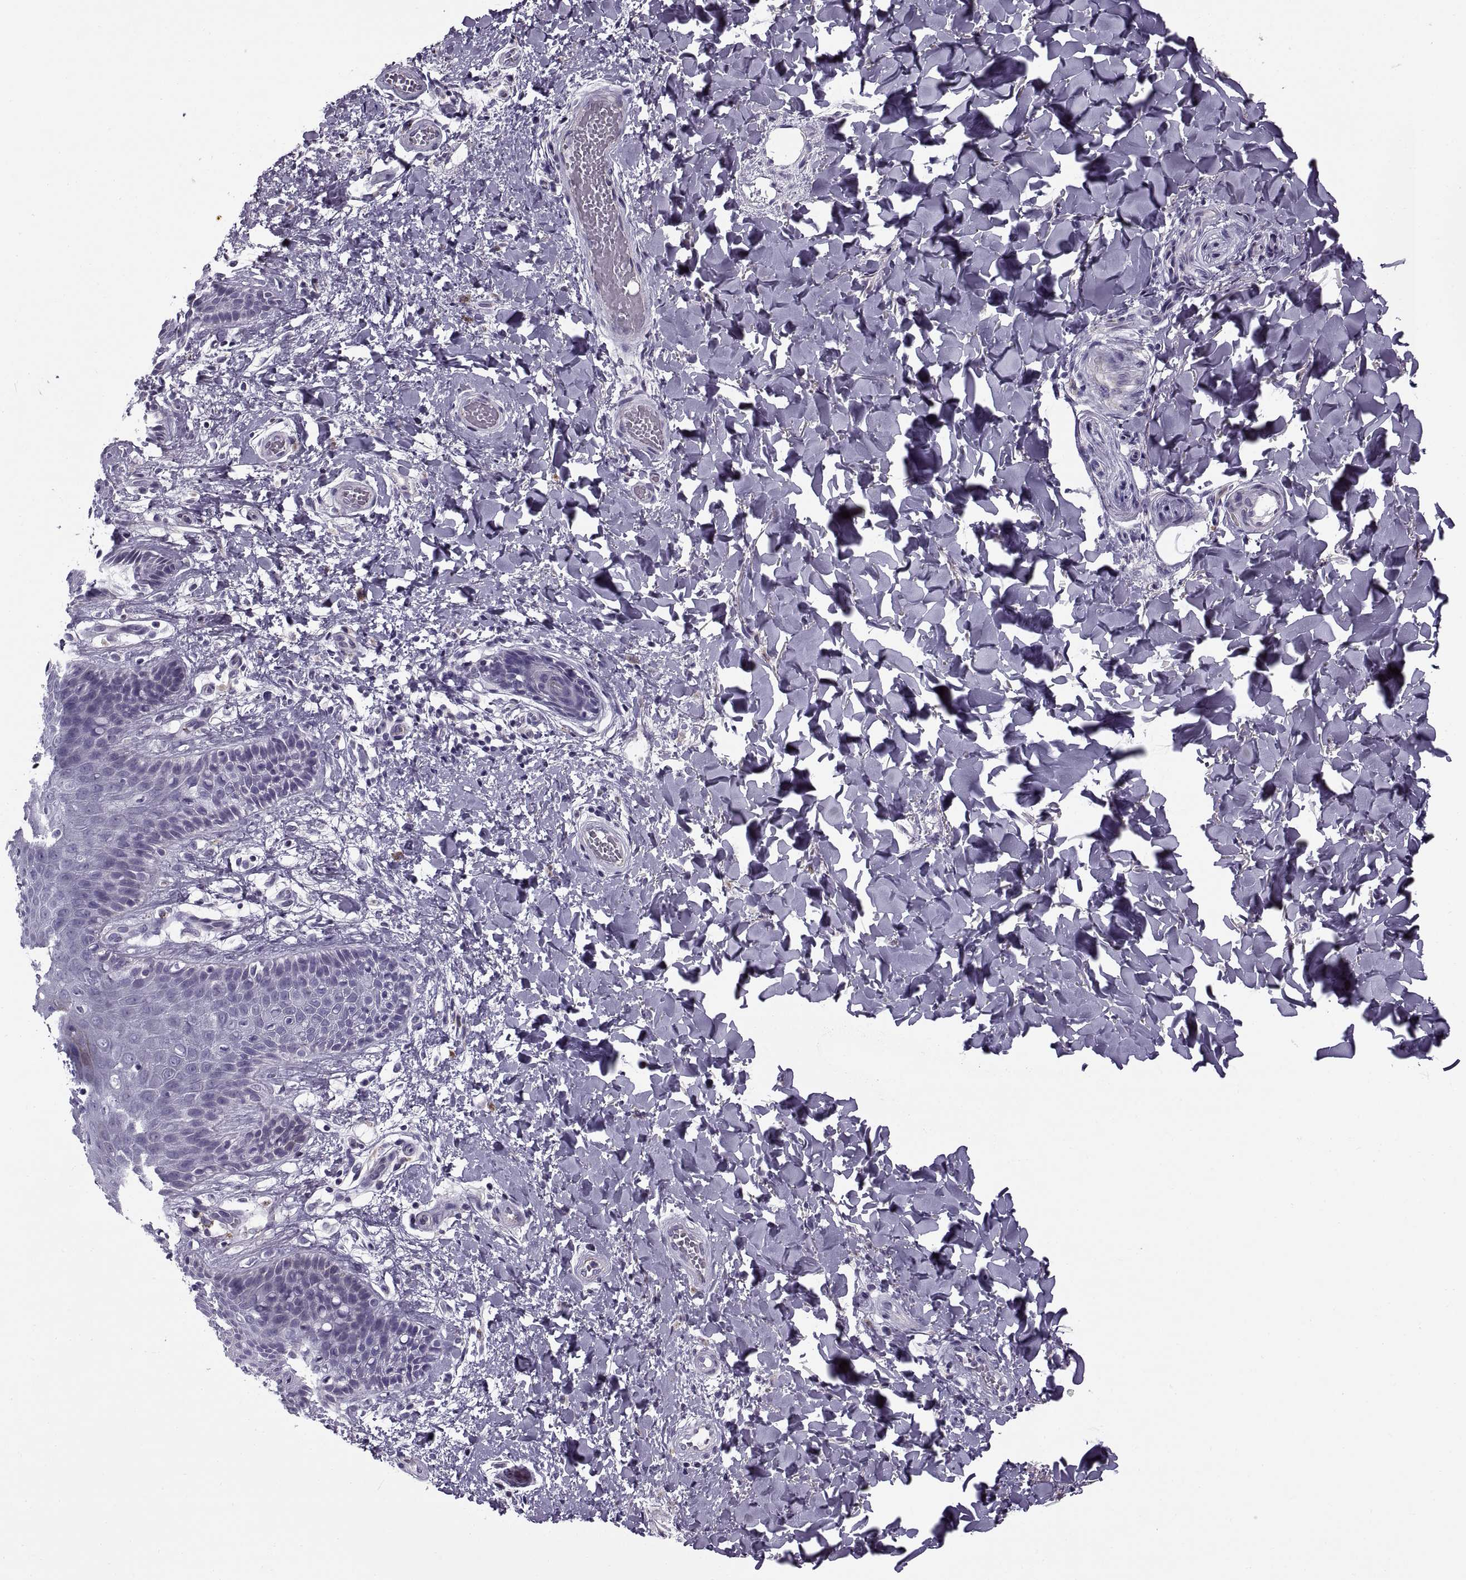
{"staining": {"intensity": "strong", "quantity": "<25%", "location": "cytoplasmic/membranous"}, "tissue": "skin", "cell_type": "Epidermal cells", "image_type": "normal", "snomed": [{"axis": "morphology", "description": "Normal tissue, NOS"}, {"axis": "topography", "description": "Anal"}], "caption": "Strong cytoplasmic/membranous positivity is present in approximately <25% of epidermal cells in normal skin.", "gene": "CALCR", "patient": {"sex": "male", "age": 36}}